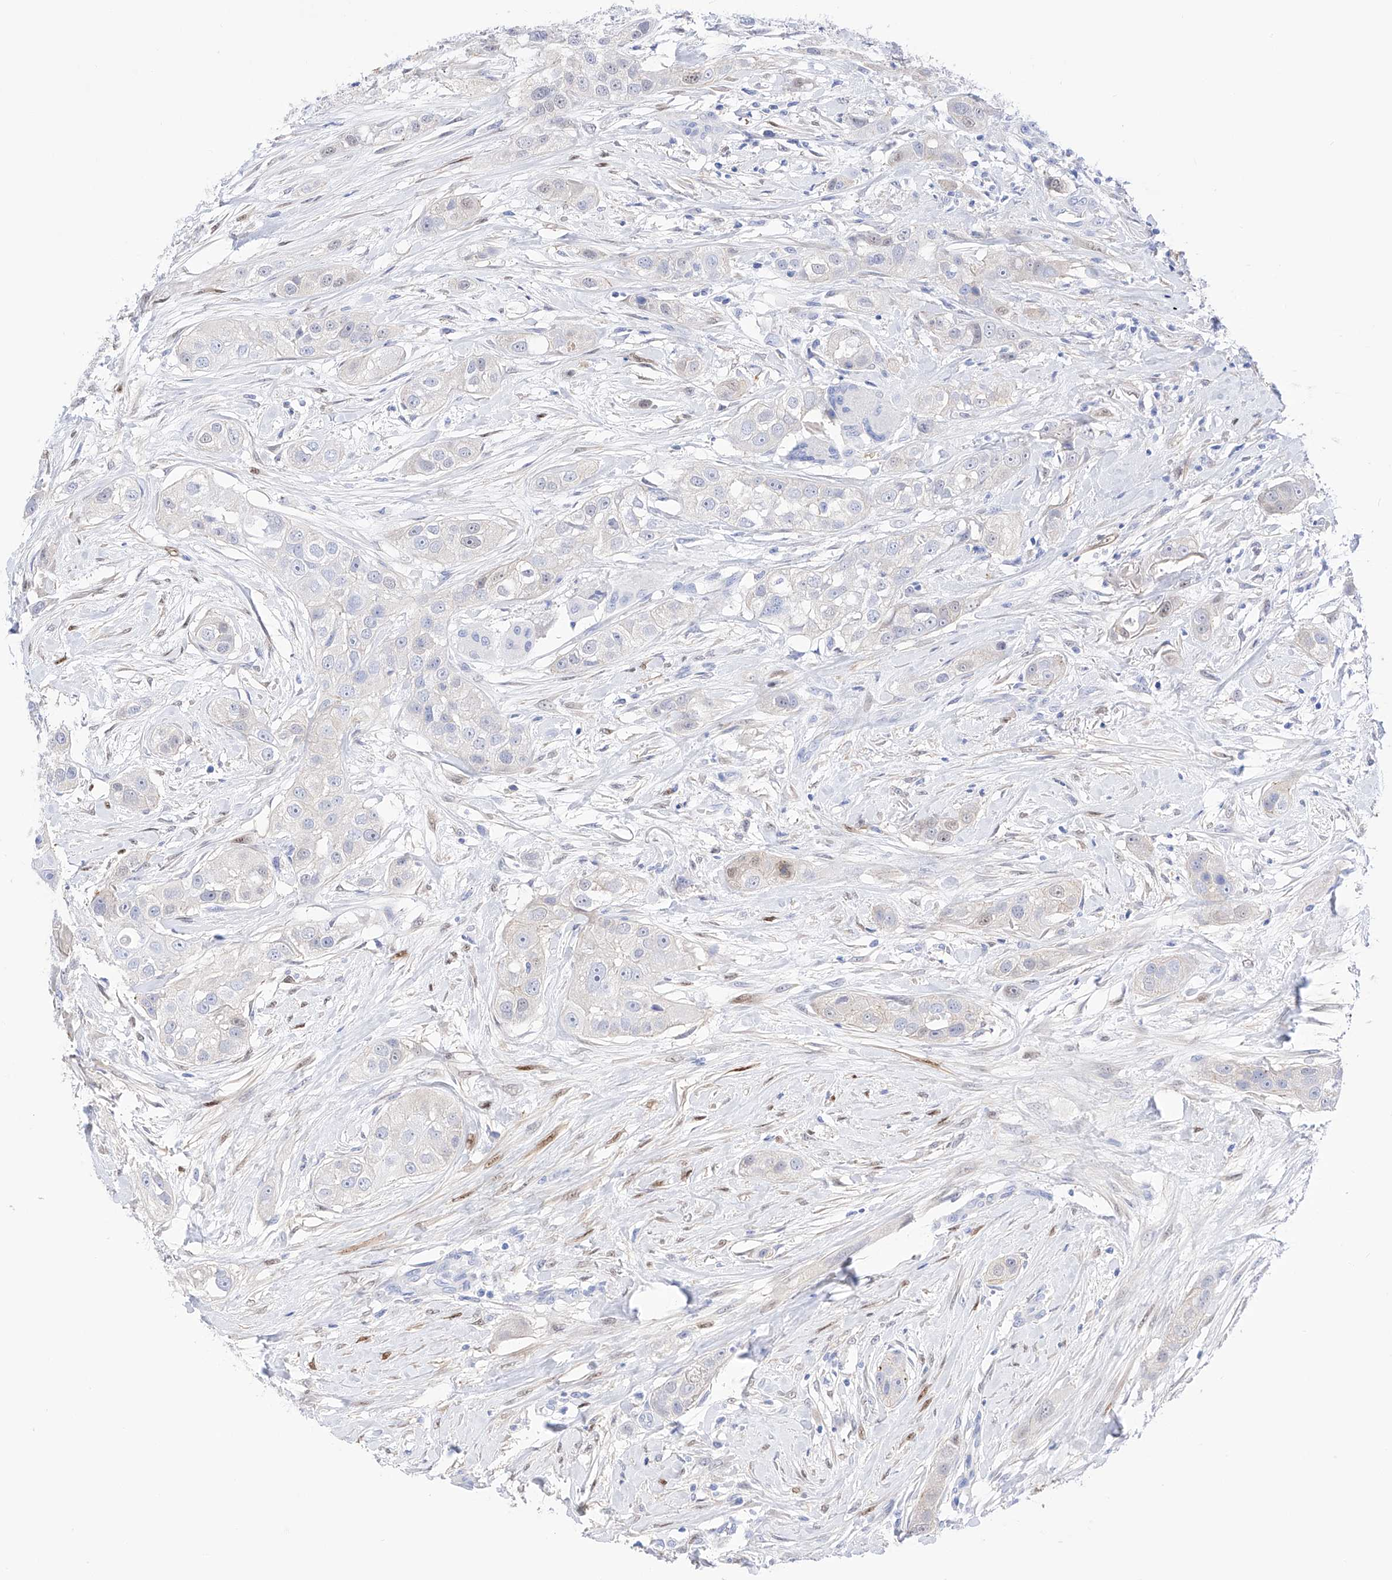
{"staining": {"intensity": "weak", "quantity": "<25%", "location": "nuclear"}, "tissue": "head and neck cancer", "cell_type": "Tumor cells", "image_type": "cancer", "snomed": [{"axis": "morphology", "description": "Normal tissue, NOS"}, {"axis": "morphology", "description": "Squamous cell carcinoma, NOS"}, {"axis": "topography", "description": "Skeletal muscle"}, {"axis": "topography", "description": "Head-Neck"}], "caption": "This is an immunohistochemistry (IHC) micrograph of human head and neck cancer (squamous cell carcinoma). There is no staining in tumor cells.", "gene": "TRPC7", "patient": {"sex": "male", "age": 51}}